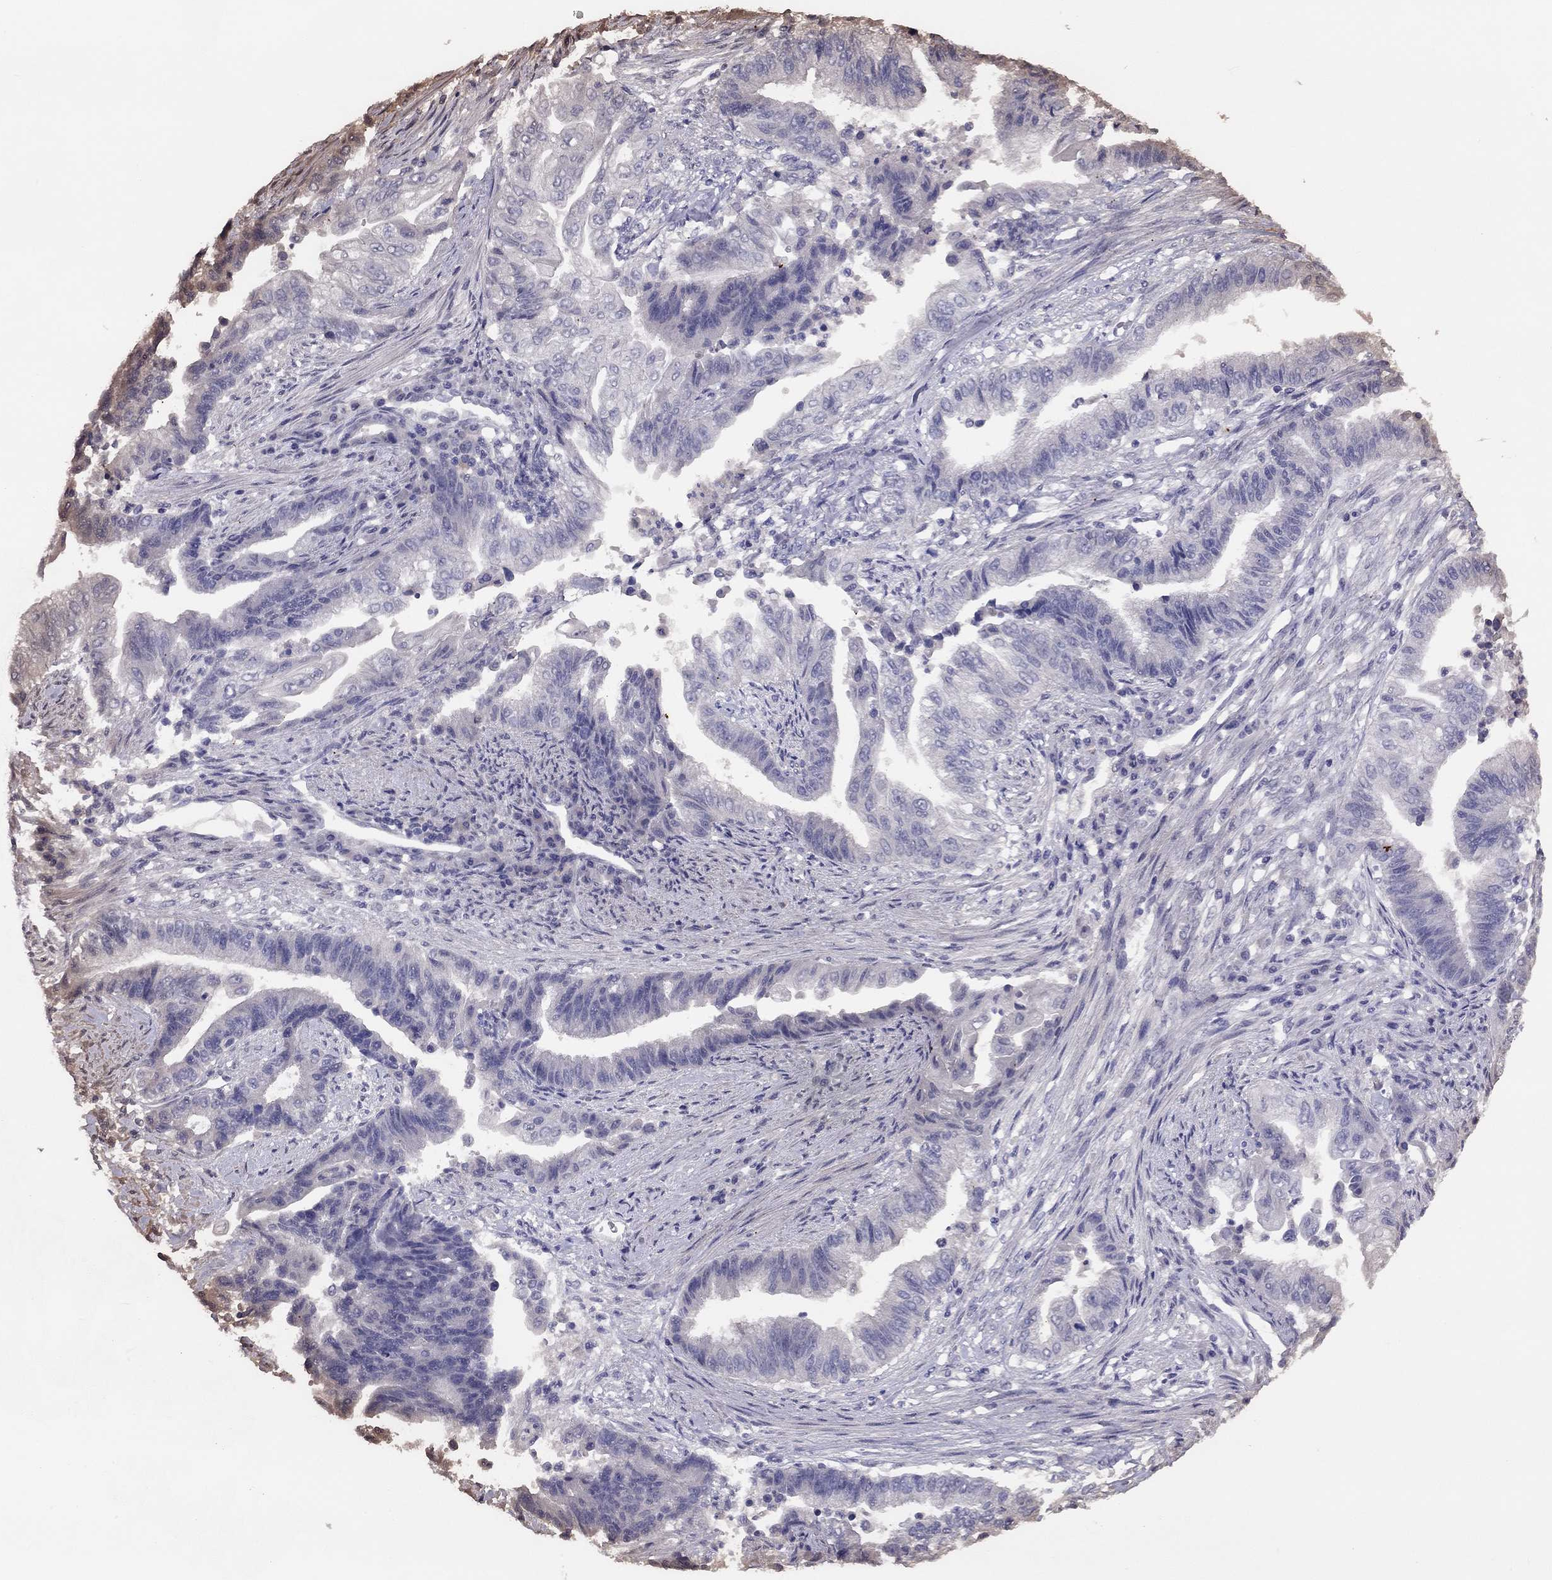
{"staining": {"intensity": "negative", "quantity": "none", "location": "none"}, "tissue": "endometrial cancer", "cell_type": "Tumor cells", "image_type": "cancer", "snomed": [{"axis": "morphology", "description": "Adenocarcinoma, NOS"}, {"axis": "topography", "description": "Uterus"}, {"axis": "topography", "description": "Endometrium"}], "caption": "Tumor cells are negative for brown protein staining in adenocarcinoma (endometrial). (DAB (3,3'-diaminobenzidine) IHC visualized using brightfield microscopy, high magnification).", "gene": "LRIT2", "patient": {"sex": "female", "age": 54}}